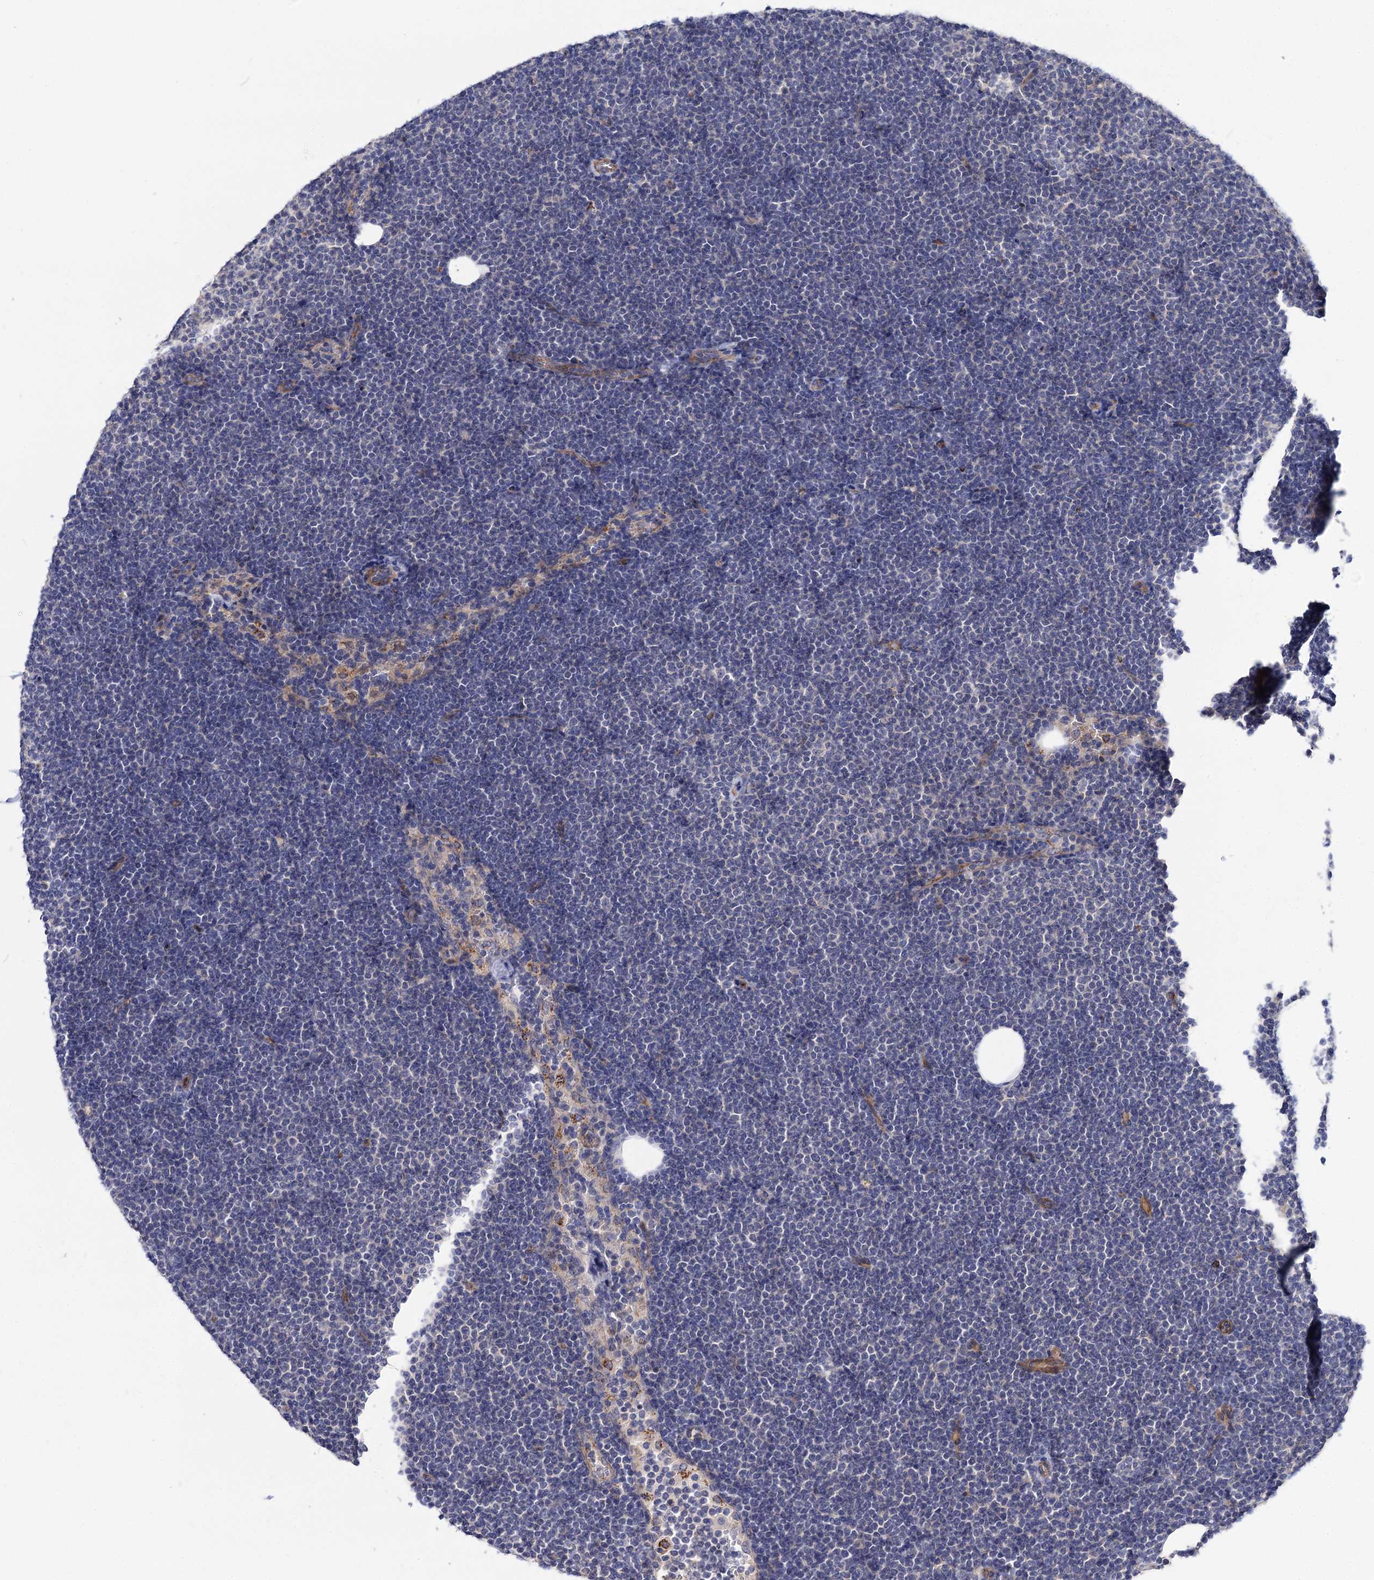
{"staining": {"intensity": "negative", "quantity": "none", "location": "none"}, "tissue": "lymphoma", "cell_type": "Tumor cells", "image_type": "cancer", "snomed": [{"axis": "morphology", "description": "Malignant lymphoma, non-Hodgkin's type, Low grade"}, {"axis": "topography", "description": "Lymph node"}], "caption": "Immunohistochemical staining of malignant lymphoma, non-Hodgkin's type (low-grade) reveals no significant staining in tumor cells.", "gene": "NUDCD2", "patient": {"sex": "female", "age": 53}}